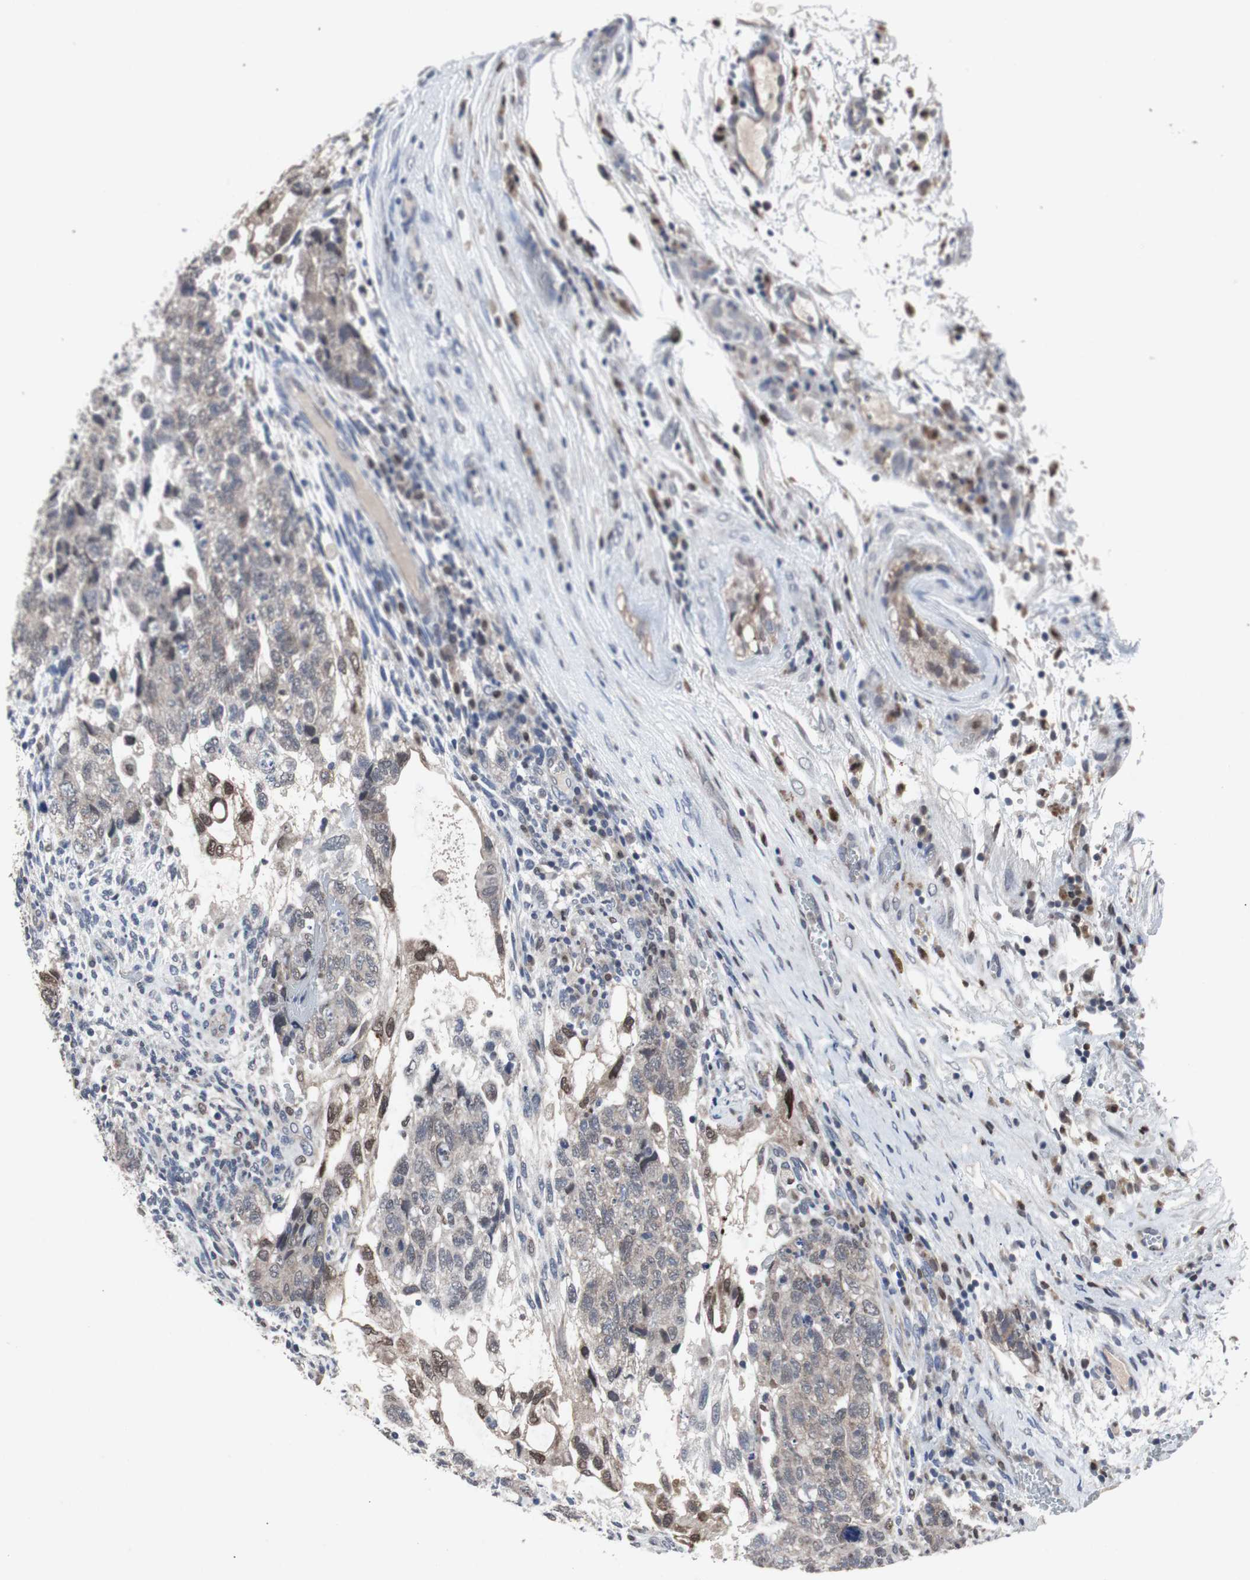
{"staining": {"intensity": "negative", "quantity": "none", "location": "none"}, "tissue": "testis cancer", "cell_type": "Tumor cells", "image_type": "cancer", "snomed": [{"axis": "morphology", "description": "Normal tissue, NOS"}, {"axis": "morphology", "description": "Carcinoma, Embryonal, NOS"}, {"axis": "topography", "description": "Testis"}], "caption": "IHC of human testis embryonal carcinoma exhibits no expression in tumor cells.", "gene": "RBM47", "patient": {"sex": "male", "age": 36}}